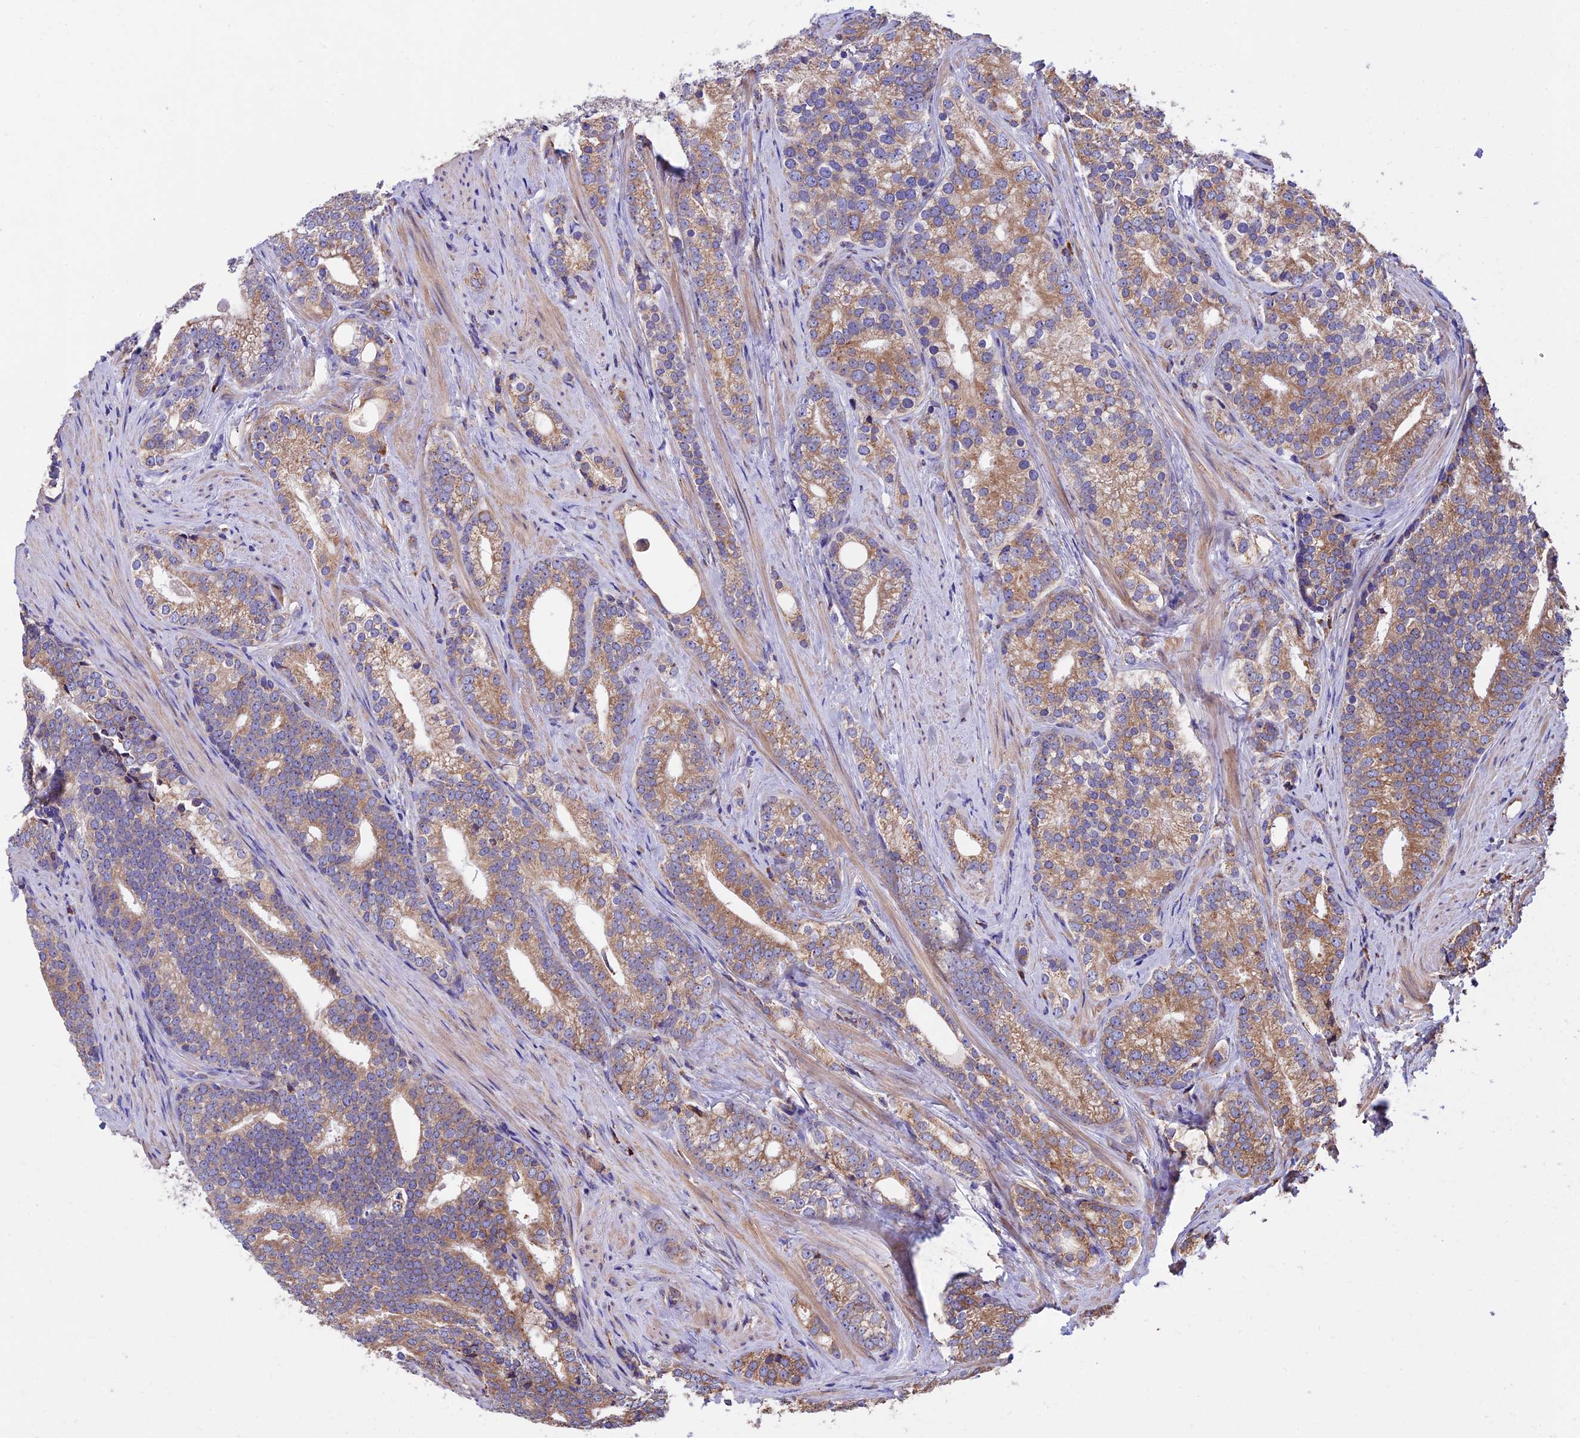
{"staining": {"intensity": "moderate", "quantity": ">75%", "location": "cytoplasmic/membranous"}, "tissue": "prostate cancer", "cell_type": "Tumor cells", "image_type": "cancer", "snomed": [{"axis": "morphology", "description": "Adenocarcinoma, Low grade"}, {"axis": "topography", "description": "Prostate"}], "caption": "Moderate cytoplasmic/membranous staining for a protein is appreciated in approximately >75% of tumor cells of prostate low-grade adenocarcinoma using IHC.", "gene": "BTBD3", "patient": {"sex": "male", "age": 71}}